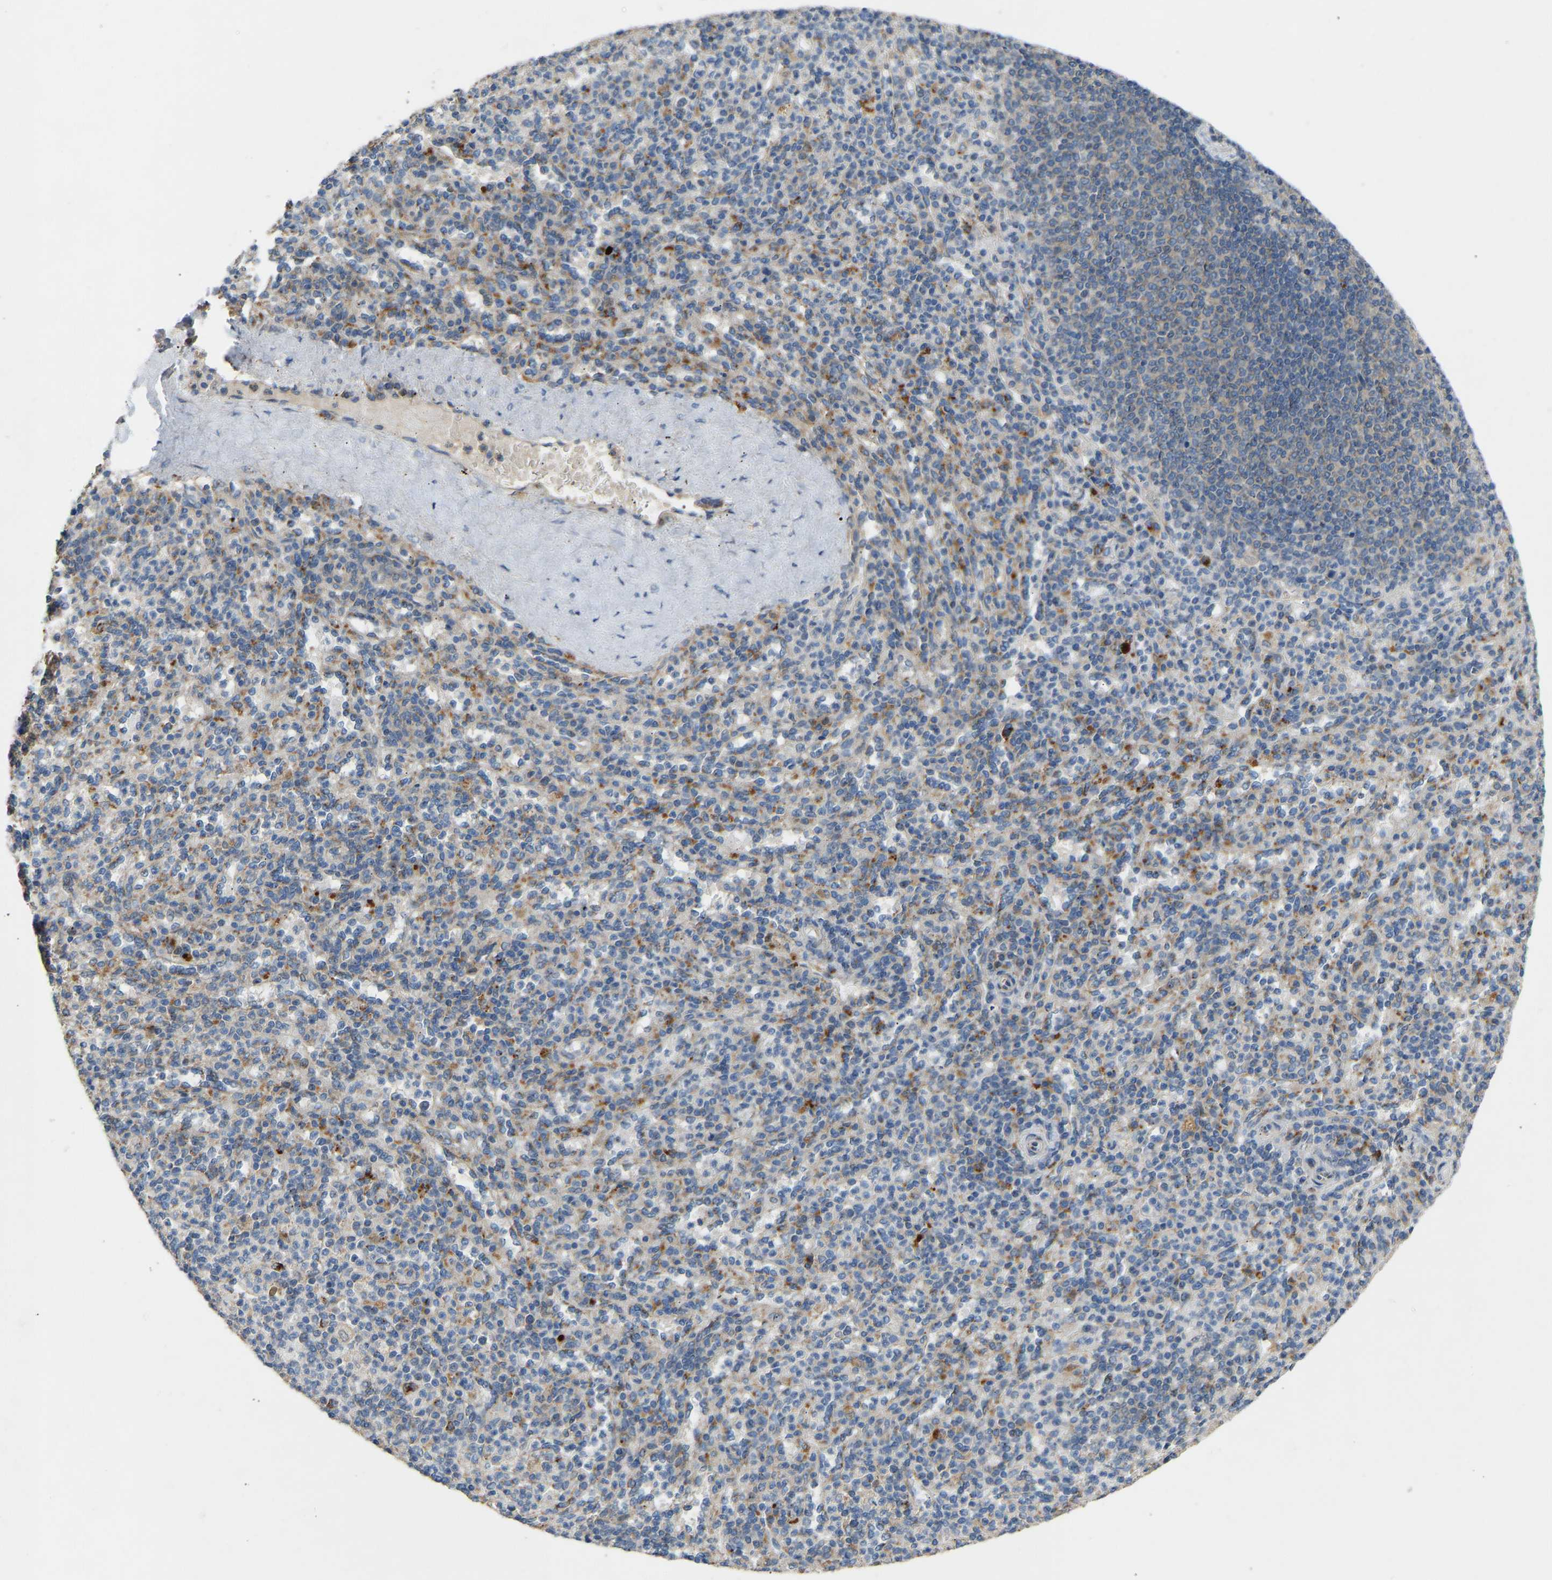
{"staining": {"intensity": "weak", "quantity": "<25%", "location": "cytoplasmic/membranous"}, "tissue": "spleen", "cell_type": "Cells in red pulp", "image_type": "normal", "snomed": [{"axis": "morphology", "description": "Normal tissue, NOS"}, {"axis": "topography", "description": "Spleen"}], "caption": "Spleen was stained to show a protein in brown. There is no significant positivity in cells in red pulp. Brightfield microscopy of immunohistochemistry (IHC) stained with DAB (3,3'-diaminobenzidine) (brown) and hematoxylin (blue), captured at high magnification.", "gene": "RGP1", "patient": {"sex": "male", "age": 36}}